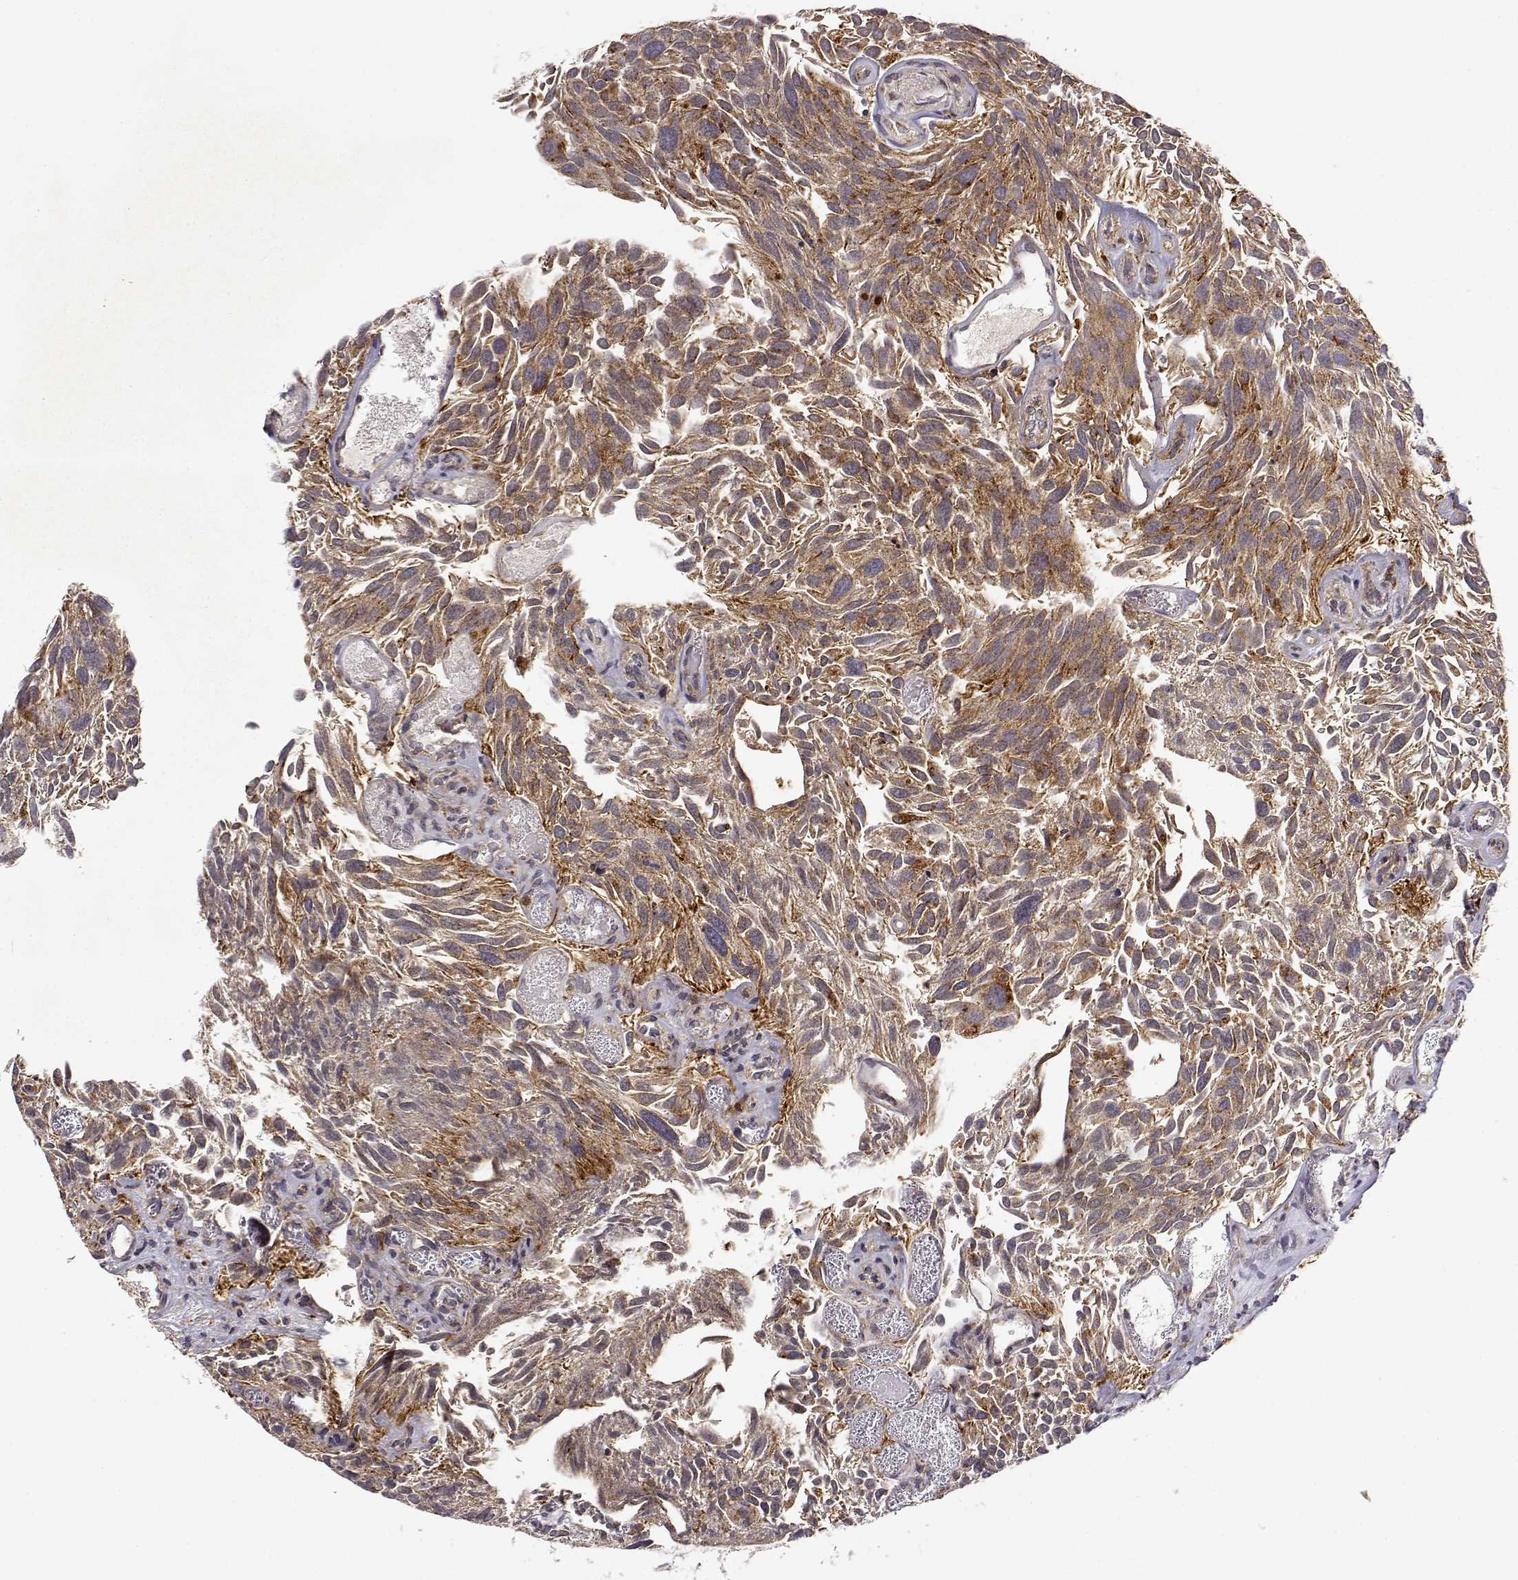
{"staining": {"intensity": "strong", "quantity": ">75%", "location": "cytoplasmic/membranous"}, "tissue": "urothelial cancer", "cell_type": "Tumor cells", "image_type": "cancer", "snomed": [{"axis": "morphology", "description": "Urothelial carcinoma, Low grade"}, {"axis": "topography", "description": "Urinary bladder"}], "caption": "About >75% of tumor cells in urothelial cancer exhibit strong cytoplasmic/membranous protein expression as visualized by brown immunohistochemical staining.", "gene": "RNF13", "patient": {"sex": "female", "age": 69}}